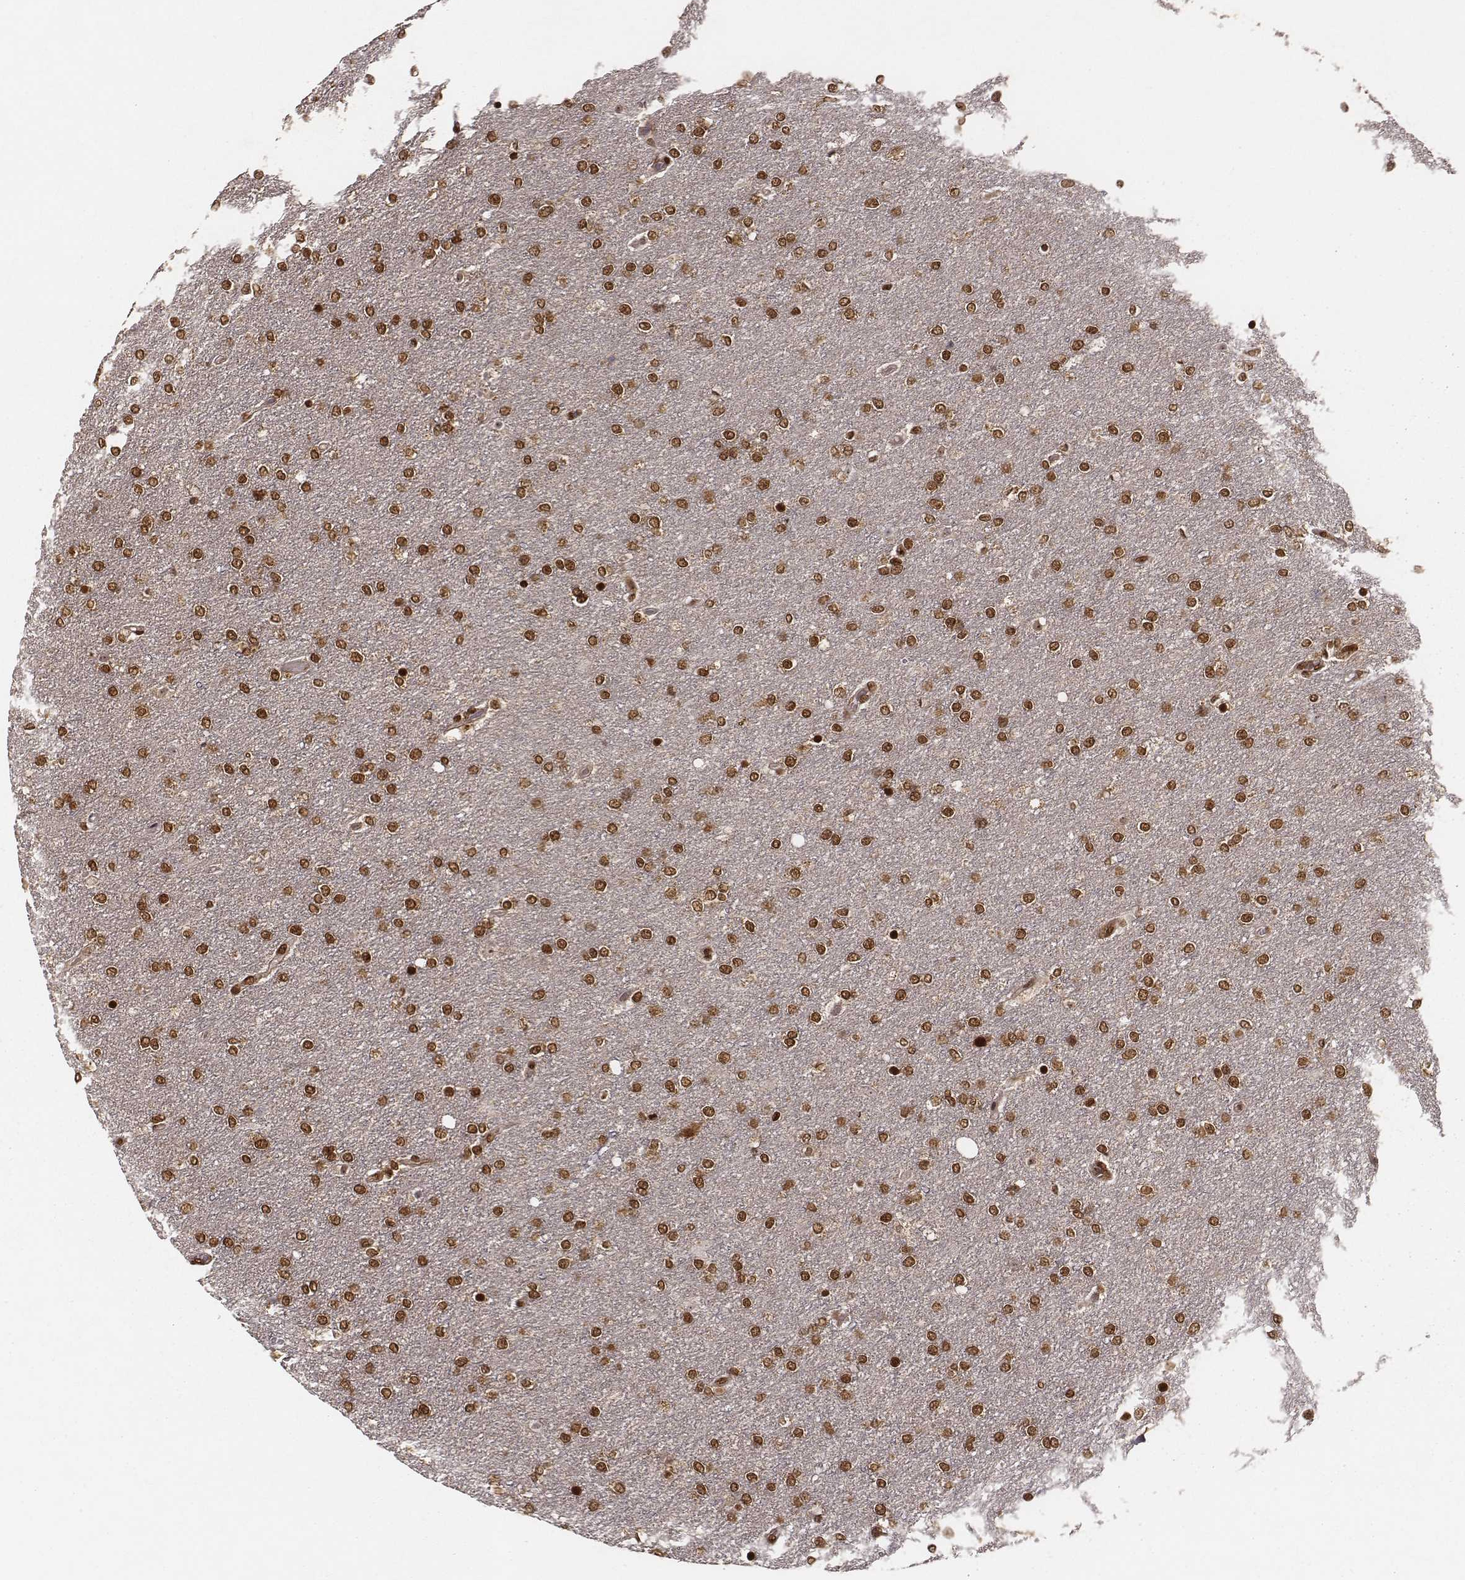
{"staining": {"intensity": "moderate", "quantity": ">75%", "location": "nuclear"}, "tissue": "glioma", "cell_type": "Tumor cells", "image_type": "cancer", "snomed": [{"axis": "morphology", "description": "Glioma, malignant, High grade"}, {"axis": "topography", "description": "Brain"}], "caption": "Protein positivity by IHC demonstrates moderate nuclear staining in approximately >75% of tumor cells in glioma. (DAB IHC, brown staining for protein, blue staining for nuclei).", "gene": "NFX1", "patient": {"sex": "female", "age": 61}}